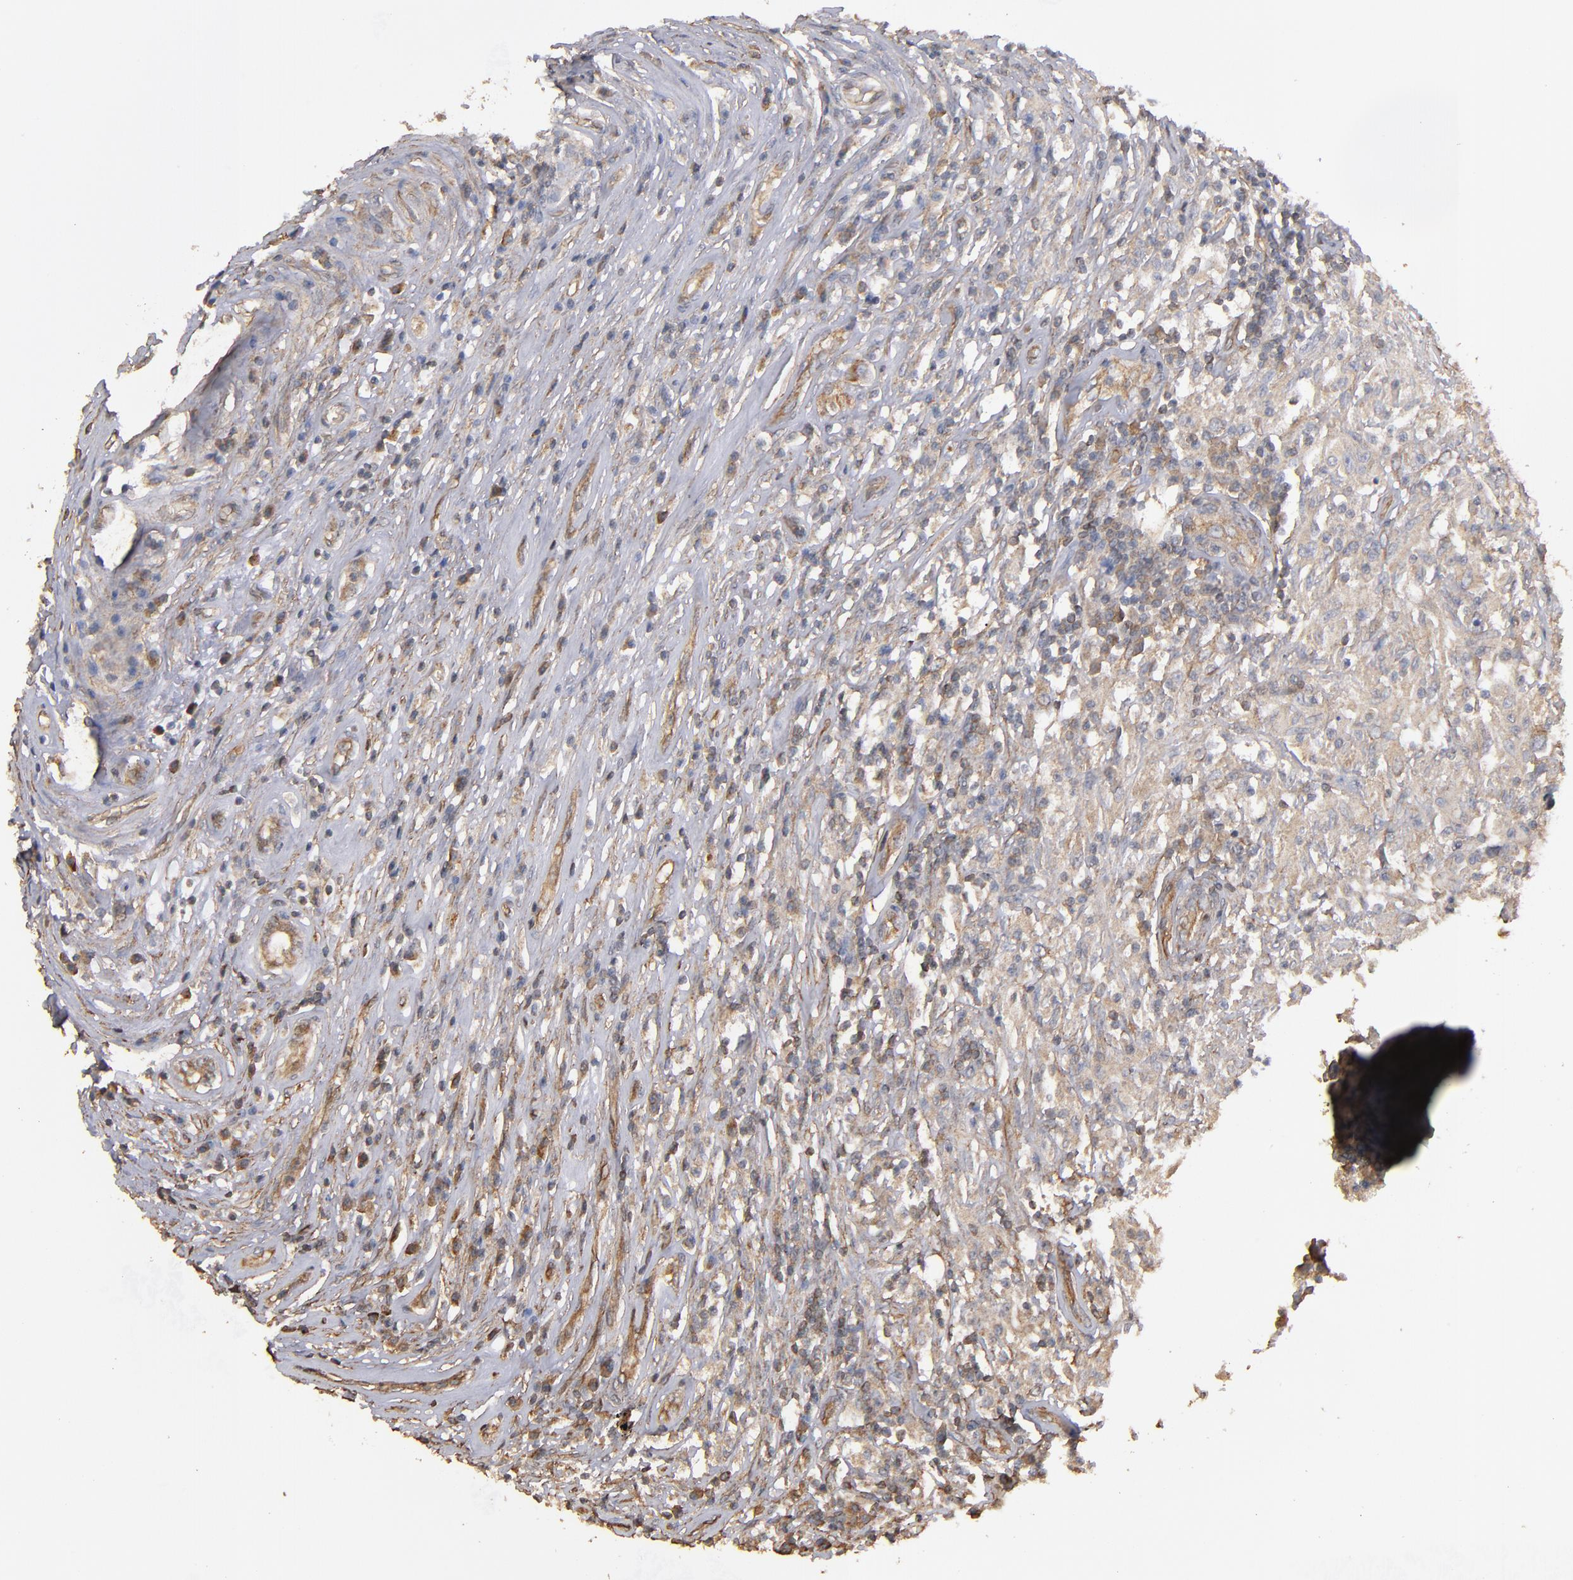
{"staining": {"intensity": "weak", "quantity": ">75%", "location": "cytoplasmic/membranous"}, "tissue": "testis cancer", "cell_type": "Tumor cells", "image_type": "cancer", "snomed": [{"axis": "morphology", "description": "Seminoma, NOS"}, {"axis": "topography", "description": "Testis"}], "caption": "Seminoma (testis) was stained to show a protein in brown. There is low levels of weak cytoplasmic/membranous staining in approximately >75% of tumor cells. Nuclei are stained in blue.", "gene": "DMD", "patient": {"sex": "male", "age": 34}}